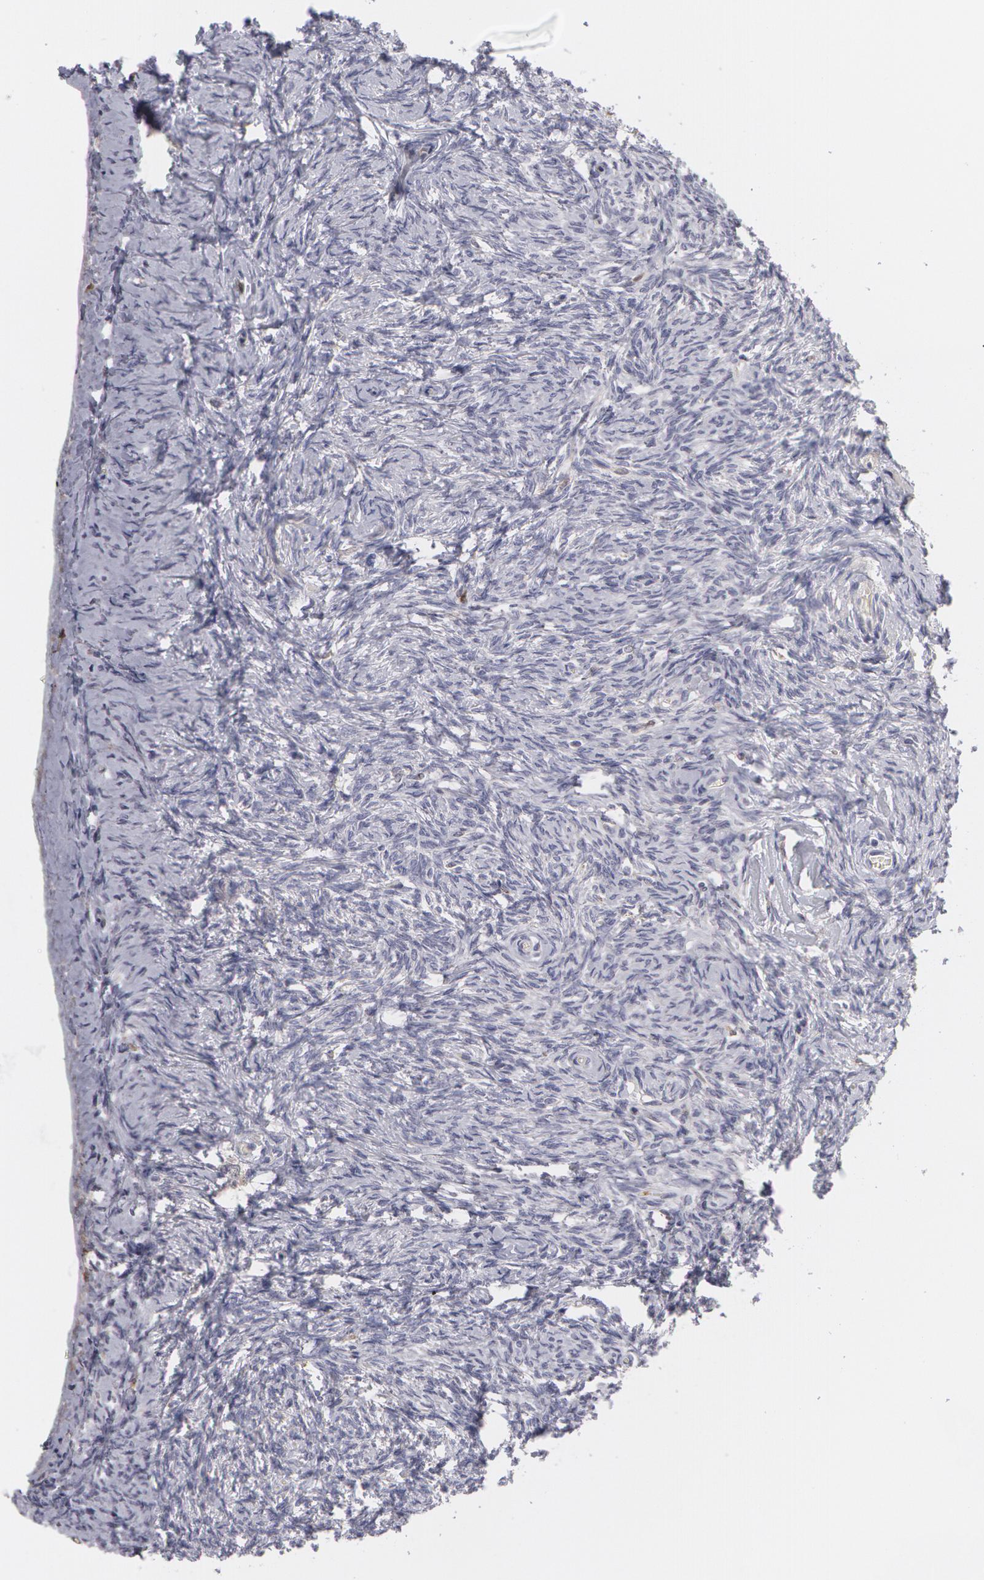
{"staining": {"intensity": "weak", "quantity": "25%-75%", "location": "cytoplasmic/membranous"}, "tissue": "ovary", "cell_type": "Follicle cells", "image_type": "normal", "snomed": [{"axis": "morphology", "description": "Normal tissue, NOS"}, {"axis": "topography", "description": "Ovary"}], "caption": "Protein expression by IHC displays weak cytoplasmic/membranous expression in about 25%-75% of follicle cells in benign ovary.", "gene": "CAT", "patient": {"sex": "female", "age": 53}}